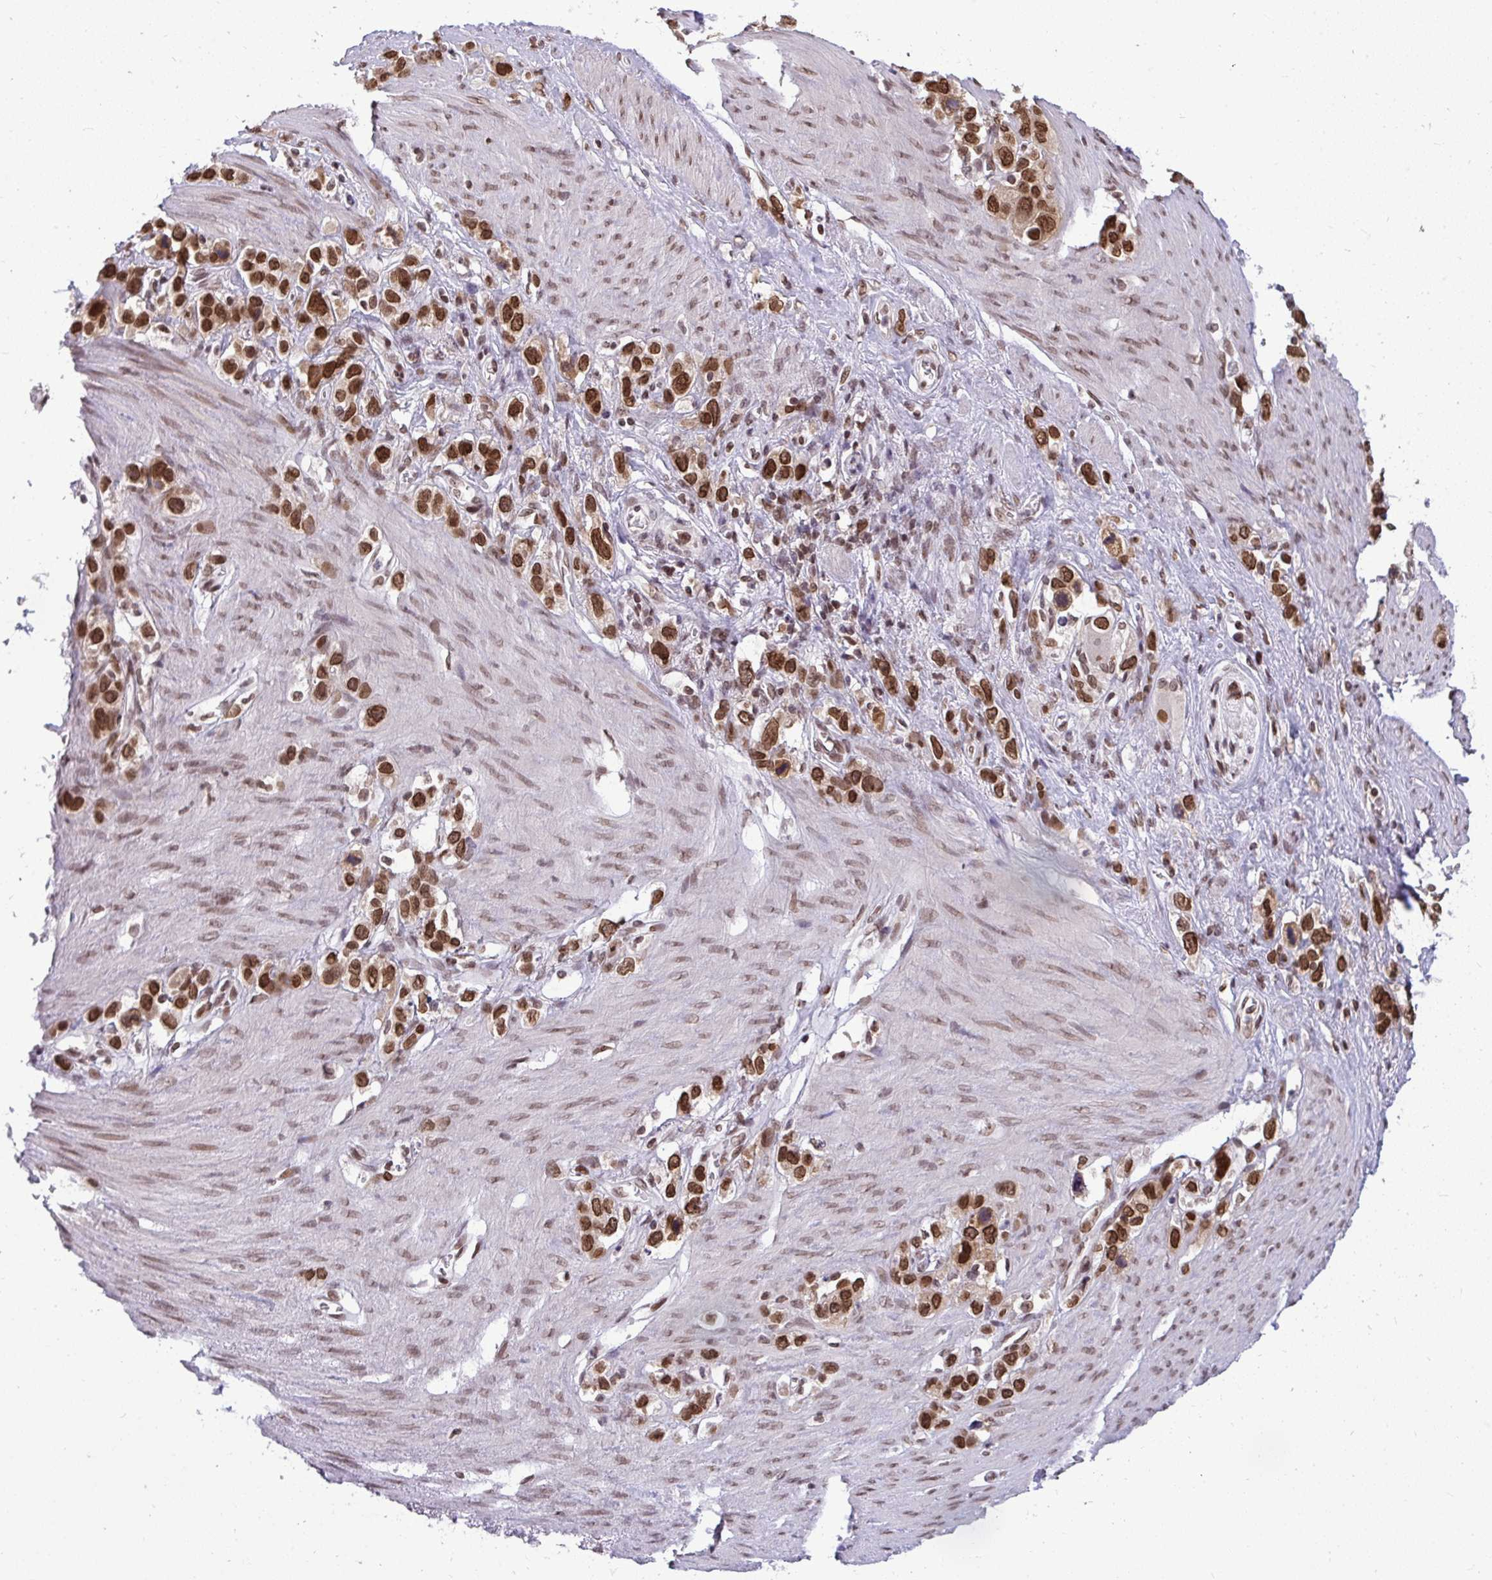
{"staining": {"intensity": "strong", "quantity": ">75%", "location": "nuclear"}, "tissue": "stomach cancer", "cell_type": "Tumor cells", "image_type": "cancer", "snomed": [{"axis": "morphology", "description": "Adenocarcinoma, NOS"}, {"axis": "topography", "description": "Stomach"}], "caption": "About >75% of tumor cells in human stomach adenocarcinoma reveal strong nuclear protein positivity as visualized by brown immunohistochemical staining.", "gene": "JPT1", "patient": {"sex": "female", "age": 65}}